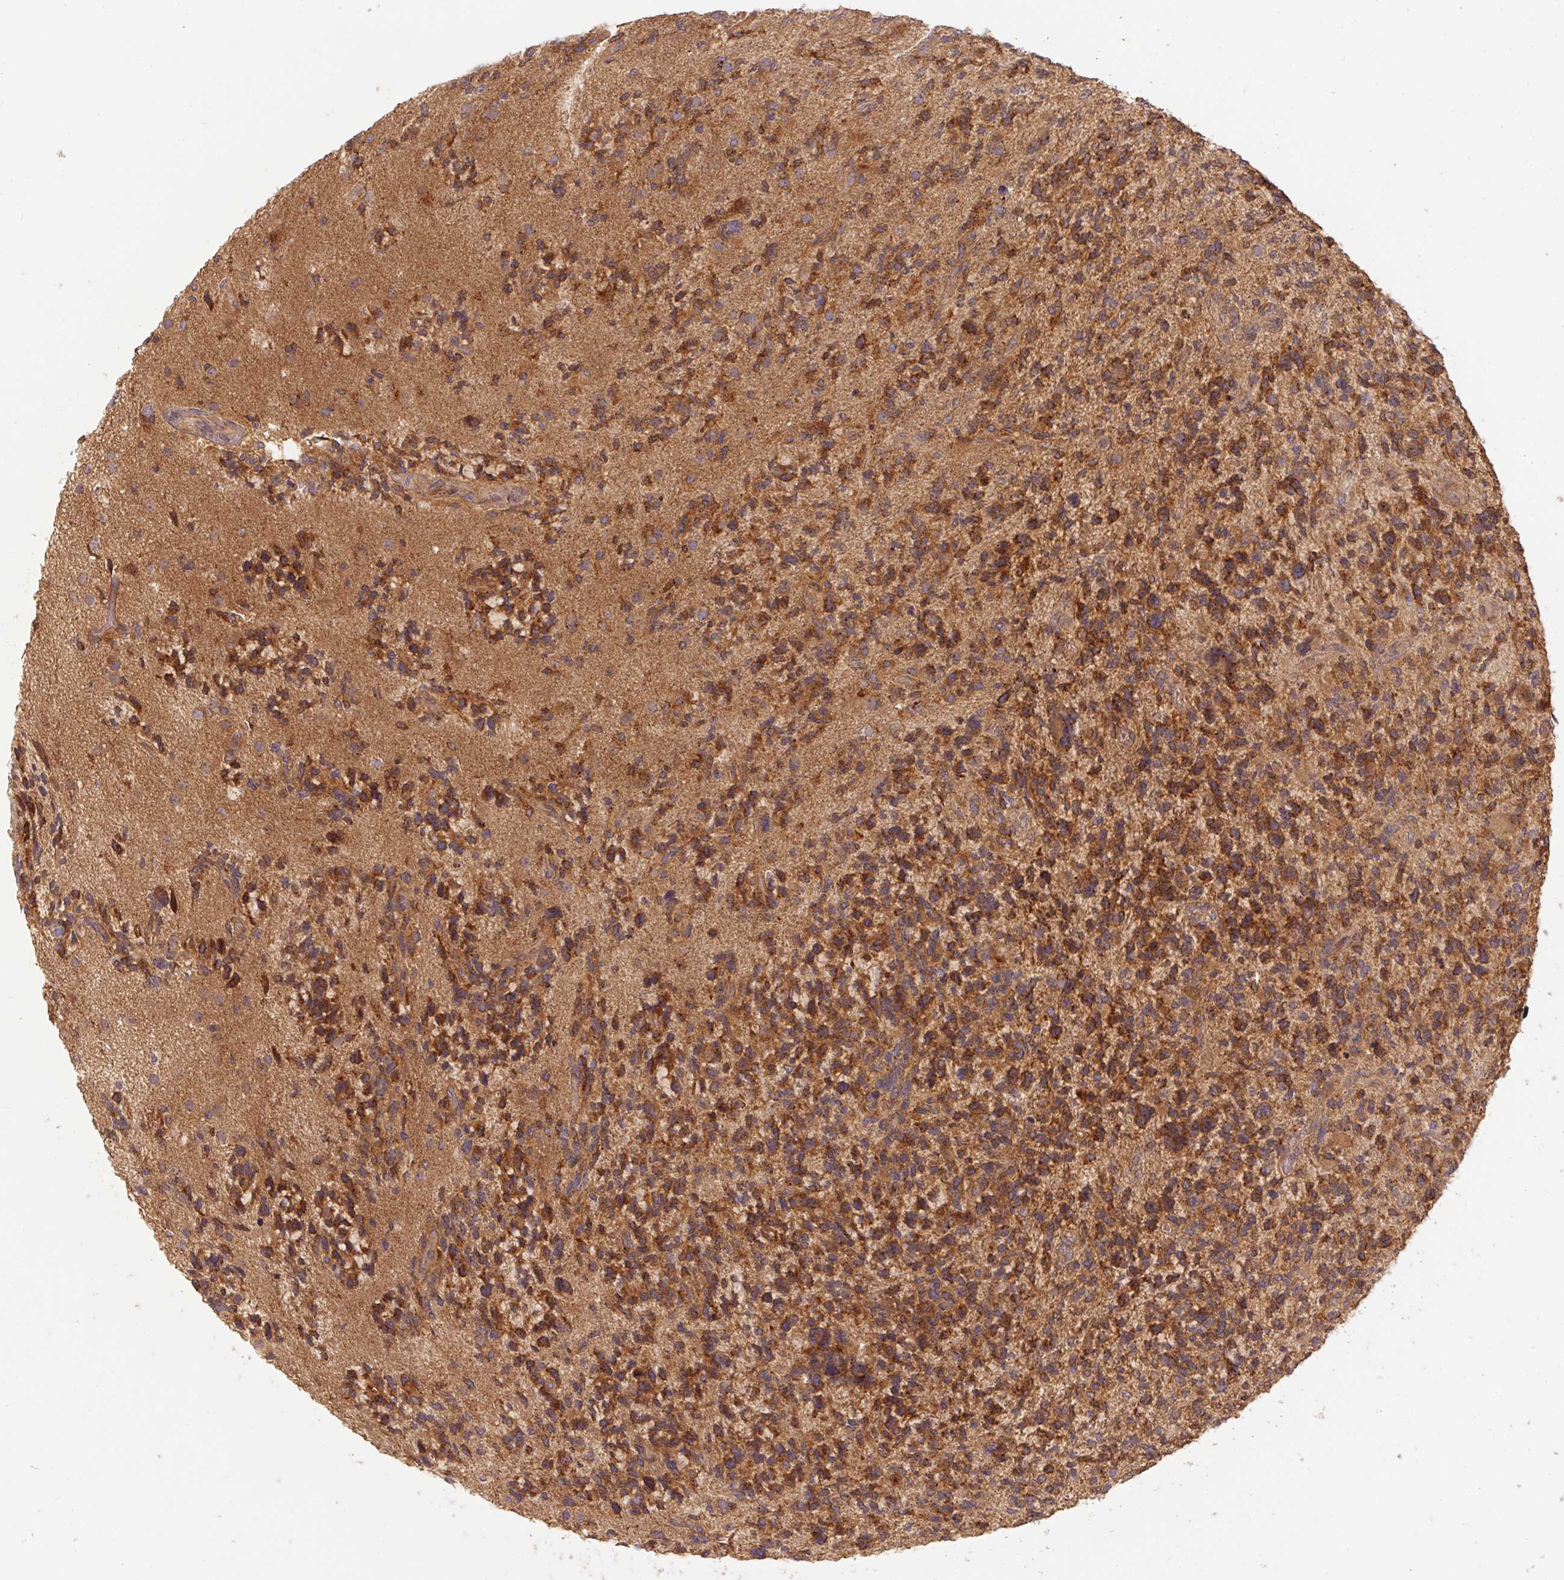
{"staining": {"intensity": "strong", "quantity": ">75%", "location": "cytoplasmic/membranous"}, "tissue": "glioma", "cell_type": "Tumor cells", "image_type": "cancer", "snomed": [{"axis": "morphology", "description": "Glioma, malignant, High grade"}, {"axis": "topography", "description": "Brain"}], "caption": "Strong cytoplasmic/membranous protein expression is seen in approximately >75% of tumor cells in glioma. (DAB IHC, brown staining for protein, blue staining for nuclei).", "gene": "MTHFD1", "patient": {"sex": "female", "age": 71}}